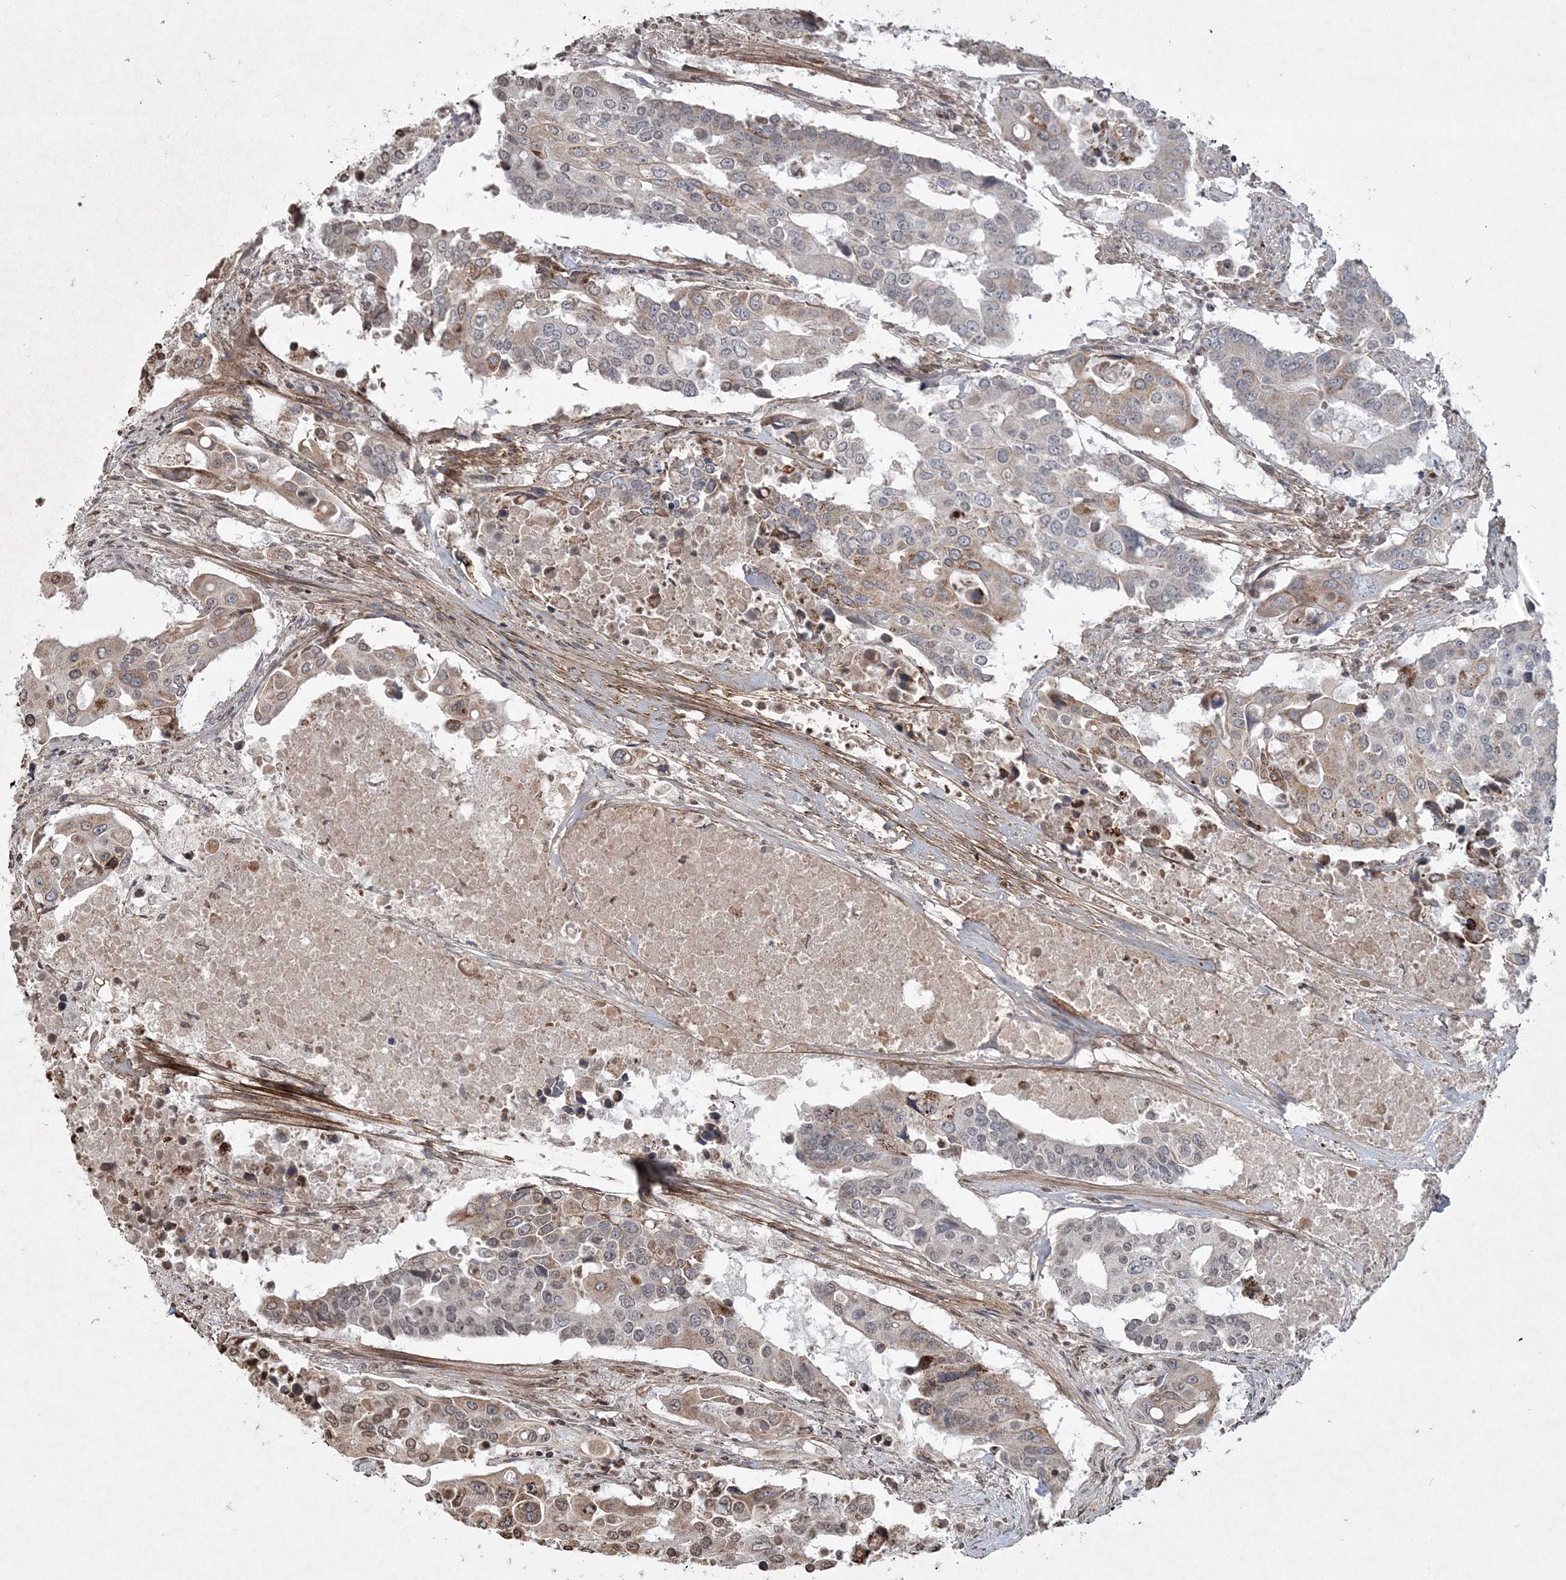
{"staining": {"intensity": "weak", "quantity": "<25%", "location": "cytoplasmic/membranous"}, "tissue": "colorectal cancer", "cell_type": "Tumor cells", "image_type": "cancer", "snomed": [{"axis": "morphology", "description": "Adenocarcinoma, NOS"}, {"axis": "topography", "description": "Colon"}], "caption": "This image is of colorectal cancer (adenocarcinoma) stained with immunohistochemistry to label a protein in brown with the nuclei are counter-stained blue. There is no staining in tumor cells. (Stains: DAB (3,3'-diaminobenzidine) immunohistochemistry with hematoxylin counter stain, Microscopy: brightfield microscopy at high magnification).", "gene": "TTC7A", "patient": {"sex": "male", "age": 77}}